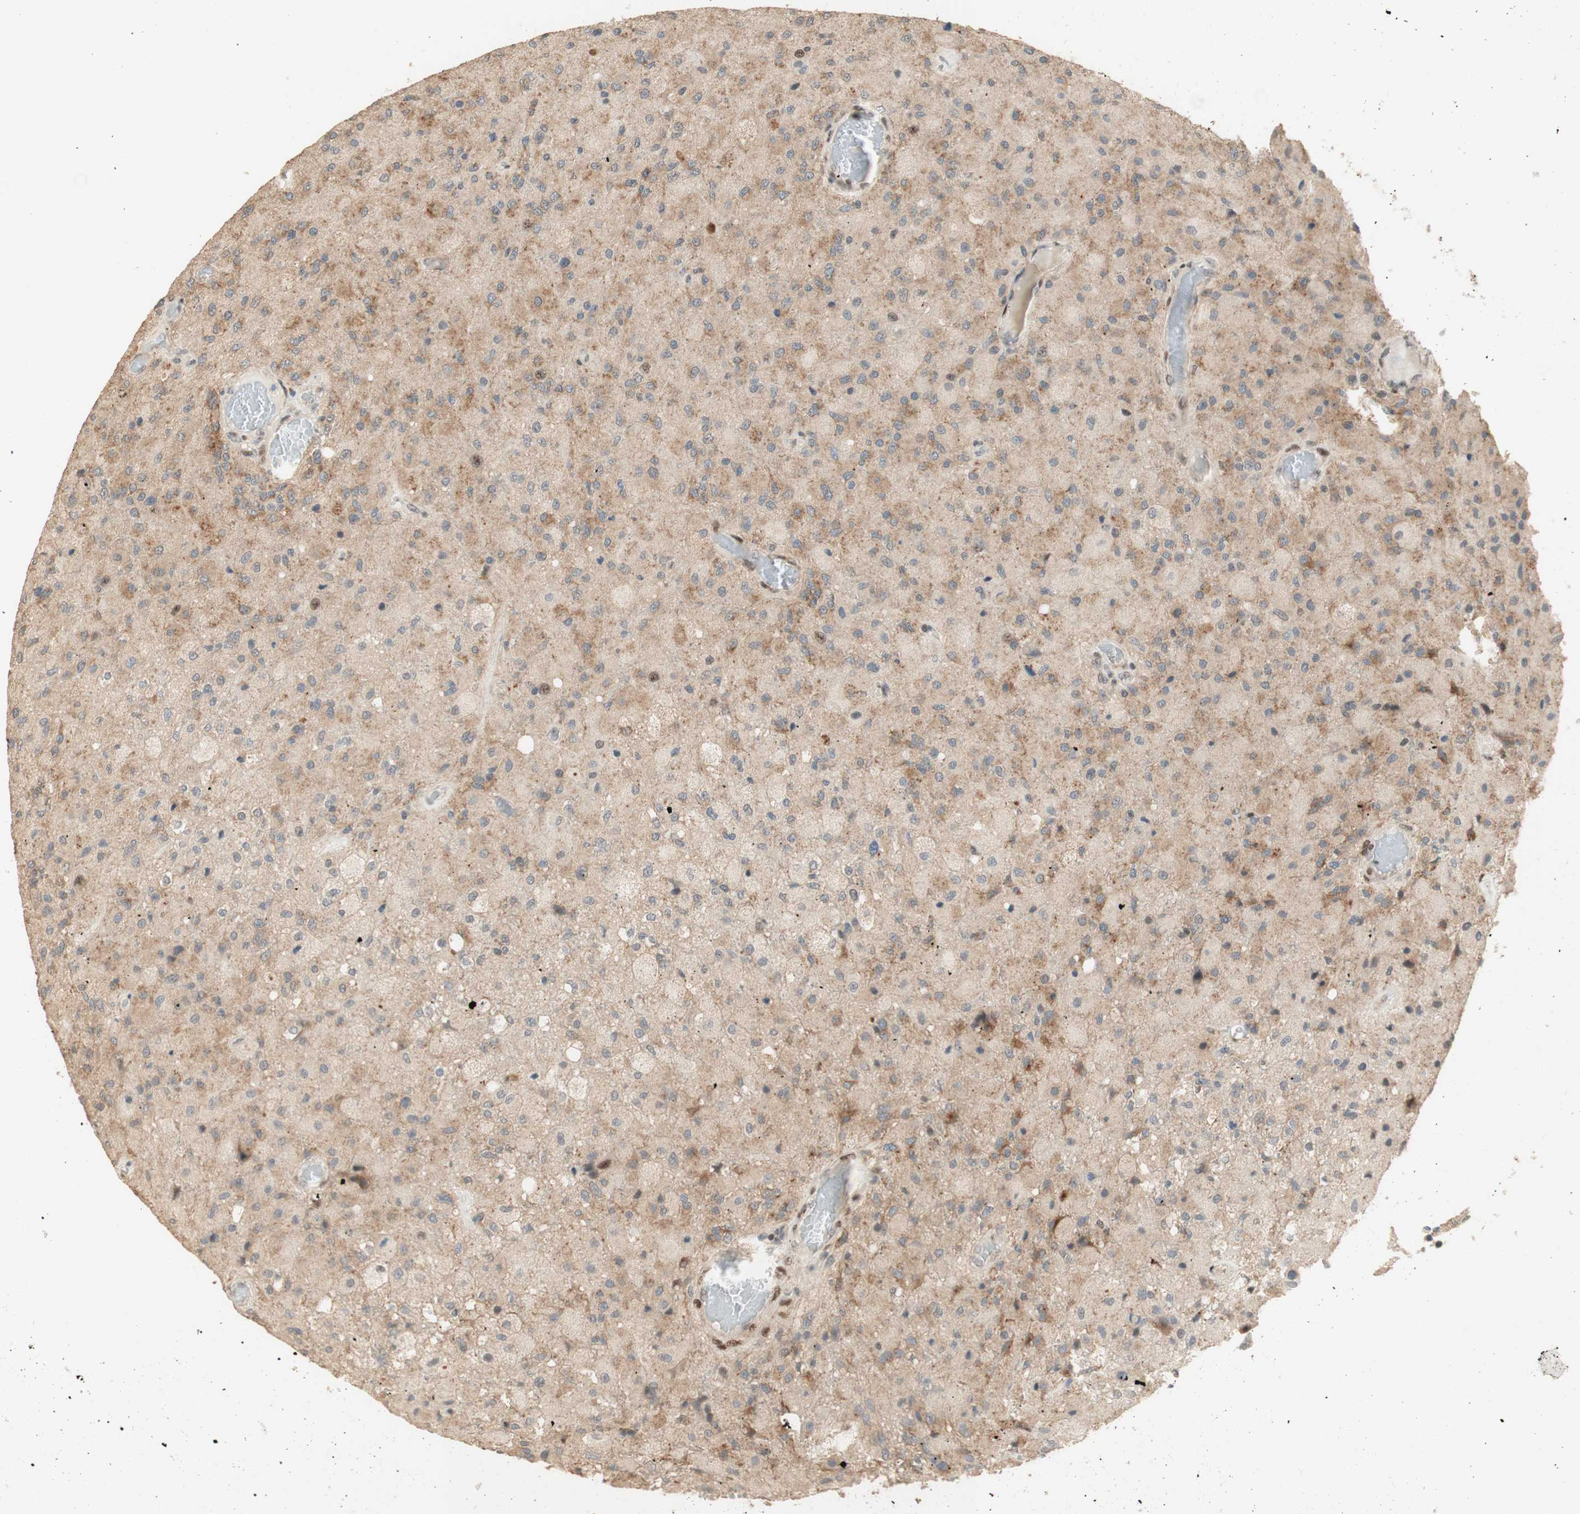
{"staining": {"intensity": "moderate", "quantity": ">75%", "location": "cytoplasmic/membranous"}, "tissue": "glioma", "cell_type": "Tumor cells", "image_type": "cancer", "snomed": [{"axis": "morphology", "description": "Normal tissue, NOS"}, {"axis": "morphology", "description": "Glioma, malignant, High grade"}, {"axis": "topography", "description": "Cerebral cortex"}], "caption": "Immunohistochemistry histopathology image of neoplastic tissue: glioma stained using immunohistochemistry (IHC) exhibits medium levels of moderate protein expression localized specifically in the cytoplasmic/membranous of tumor cells, appearing as a cytoplasmic/membranous brown color.", "gene": "FOXP1", "patient": {"sex": "male", "age": 77}}